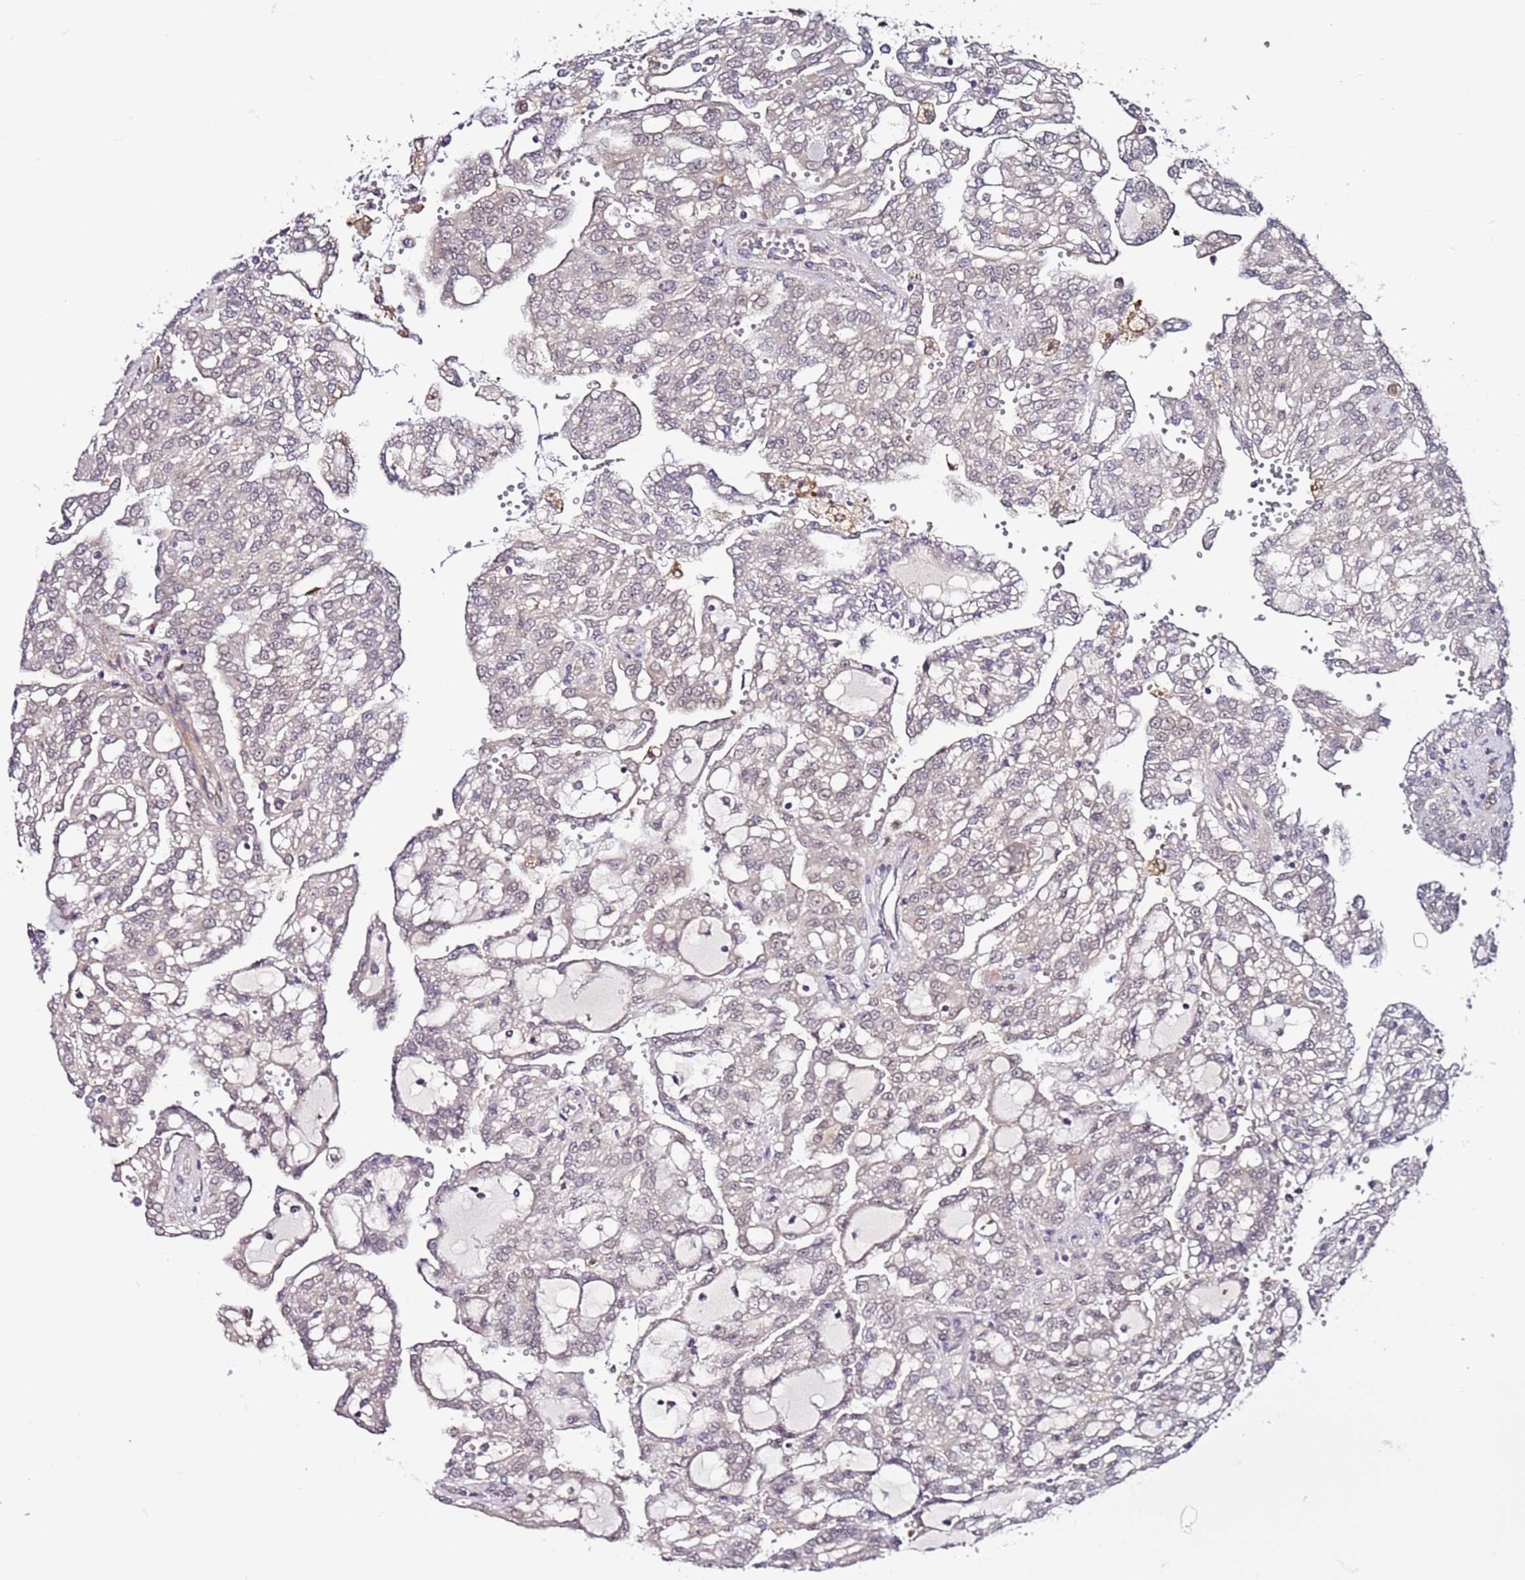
{"staining": {"intensity": "negative", "quantity": "none", "location": "none"}, "tissue": "renal cancer", "cell_type": "Tumor cells", "image_type": "cancer", "snomed": [{"axis": "morphology", "description": "Adenocarcinoma, NOS"}, {"axis": "topography", "description": "Kidney"}], "caption": "Protein analysis of renal adenocarcinoma exhibits no significant positivity in tumor cells.", "gene": "POLR2D", "patient": {"sex": "male", "age": 63}}